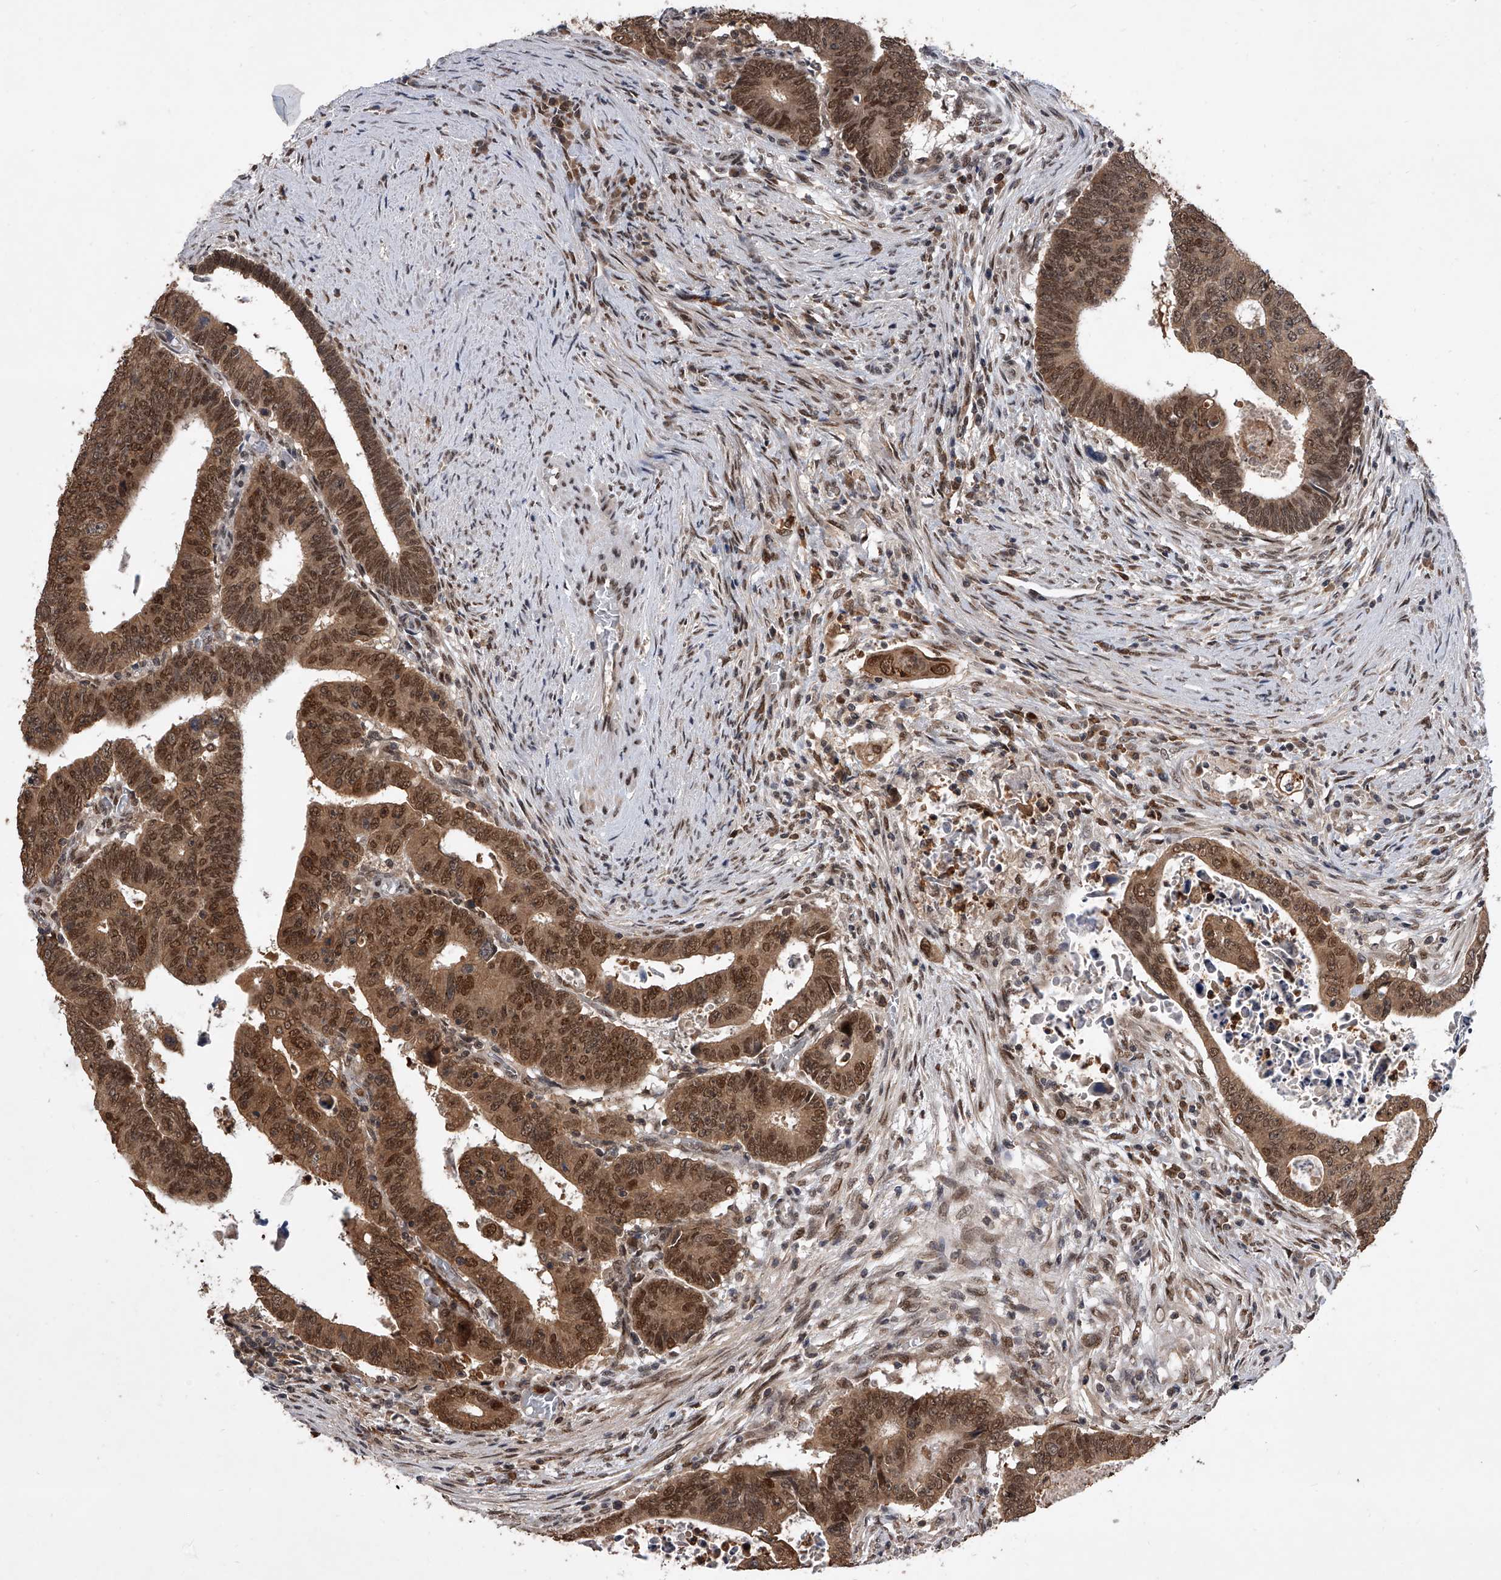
{"staining": {"intensity": "strong", "quantity": ">75%", "location": "cytoplasmic/membranous,nuclear"}, "tissue": "colorectal cancer", "cell_type": "Tumor cells", "image_type": "cancer", "snomed": [{"axis": "morphology", "description": "Normal tissue, NOS"}, {"axis": "morphology", "description": "Adenocarcinoma, NOS"}, {"axis": "topography", "description": "Rectum"}], "caption": "Strong cytoplasmic/membranous and nuclear staining is present in approximately >75% of tumor cells in colorectal cancer (adenocarcinoma).", "gene": "BHLHE23", "patient": {"sex": "female", "age": 65}}